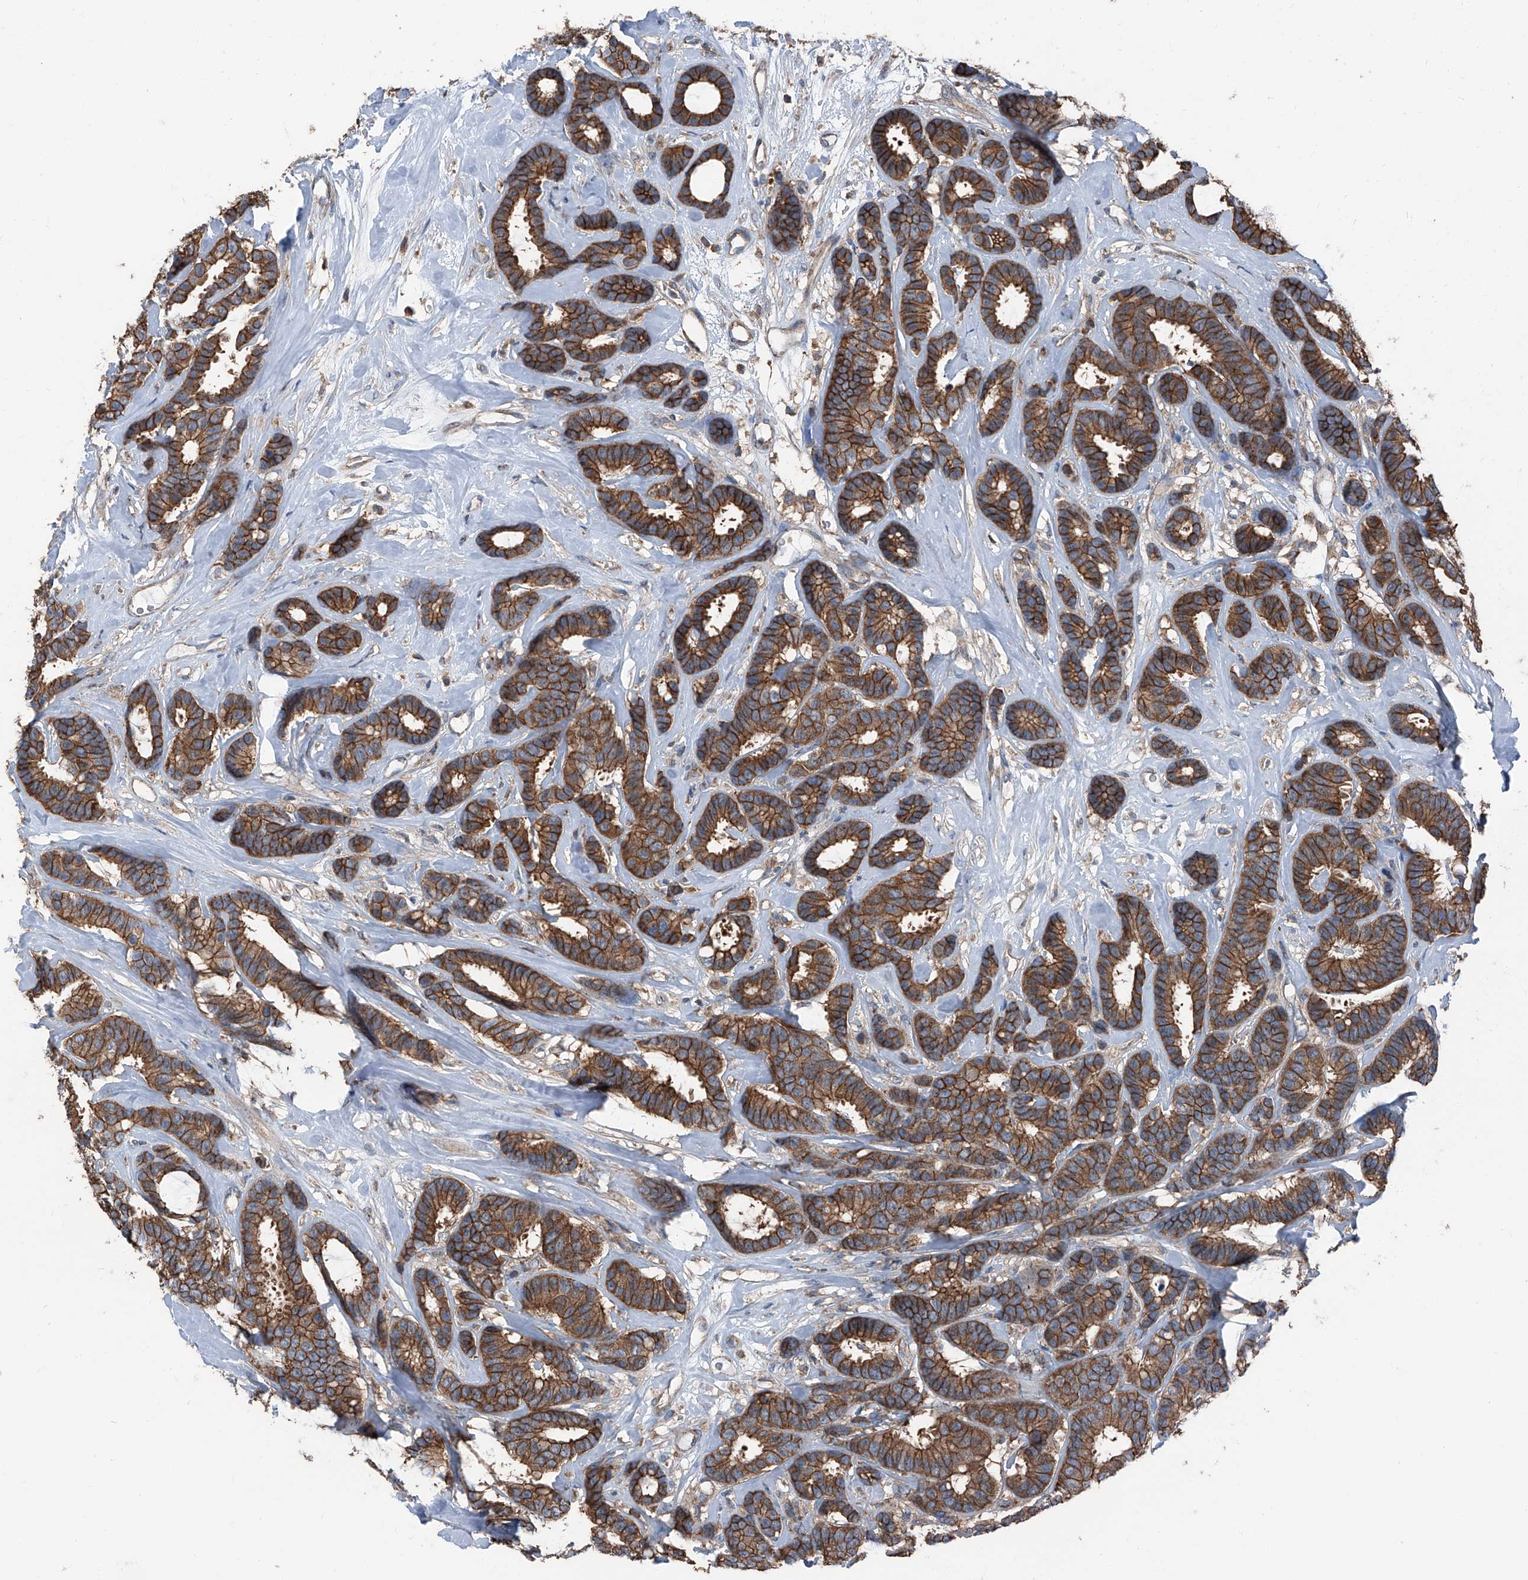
{"staining": {"intensity": "strong", "quantity": ">75%", "location": "cytoplasmic/membranous"}, "tissue": "breast cancer", "cell_type": "Tumor cells", "image_type": "cancer", "snomed": [{"axis": "morphology", "description": "Duct carcinoma"}, {"axis": "topography", "description": "Breast"}], "caption": "Strong cytoplasmic/membranous protein expression is appreciated in approximately >75% of tumor cells in breast infiltrating ductal carcinoma.", "gene": "GPR142", "patient": {"sex": "female", "age": 87}}